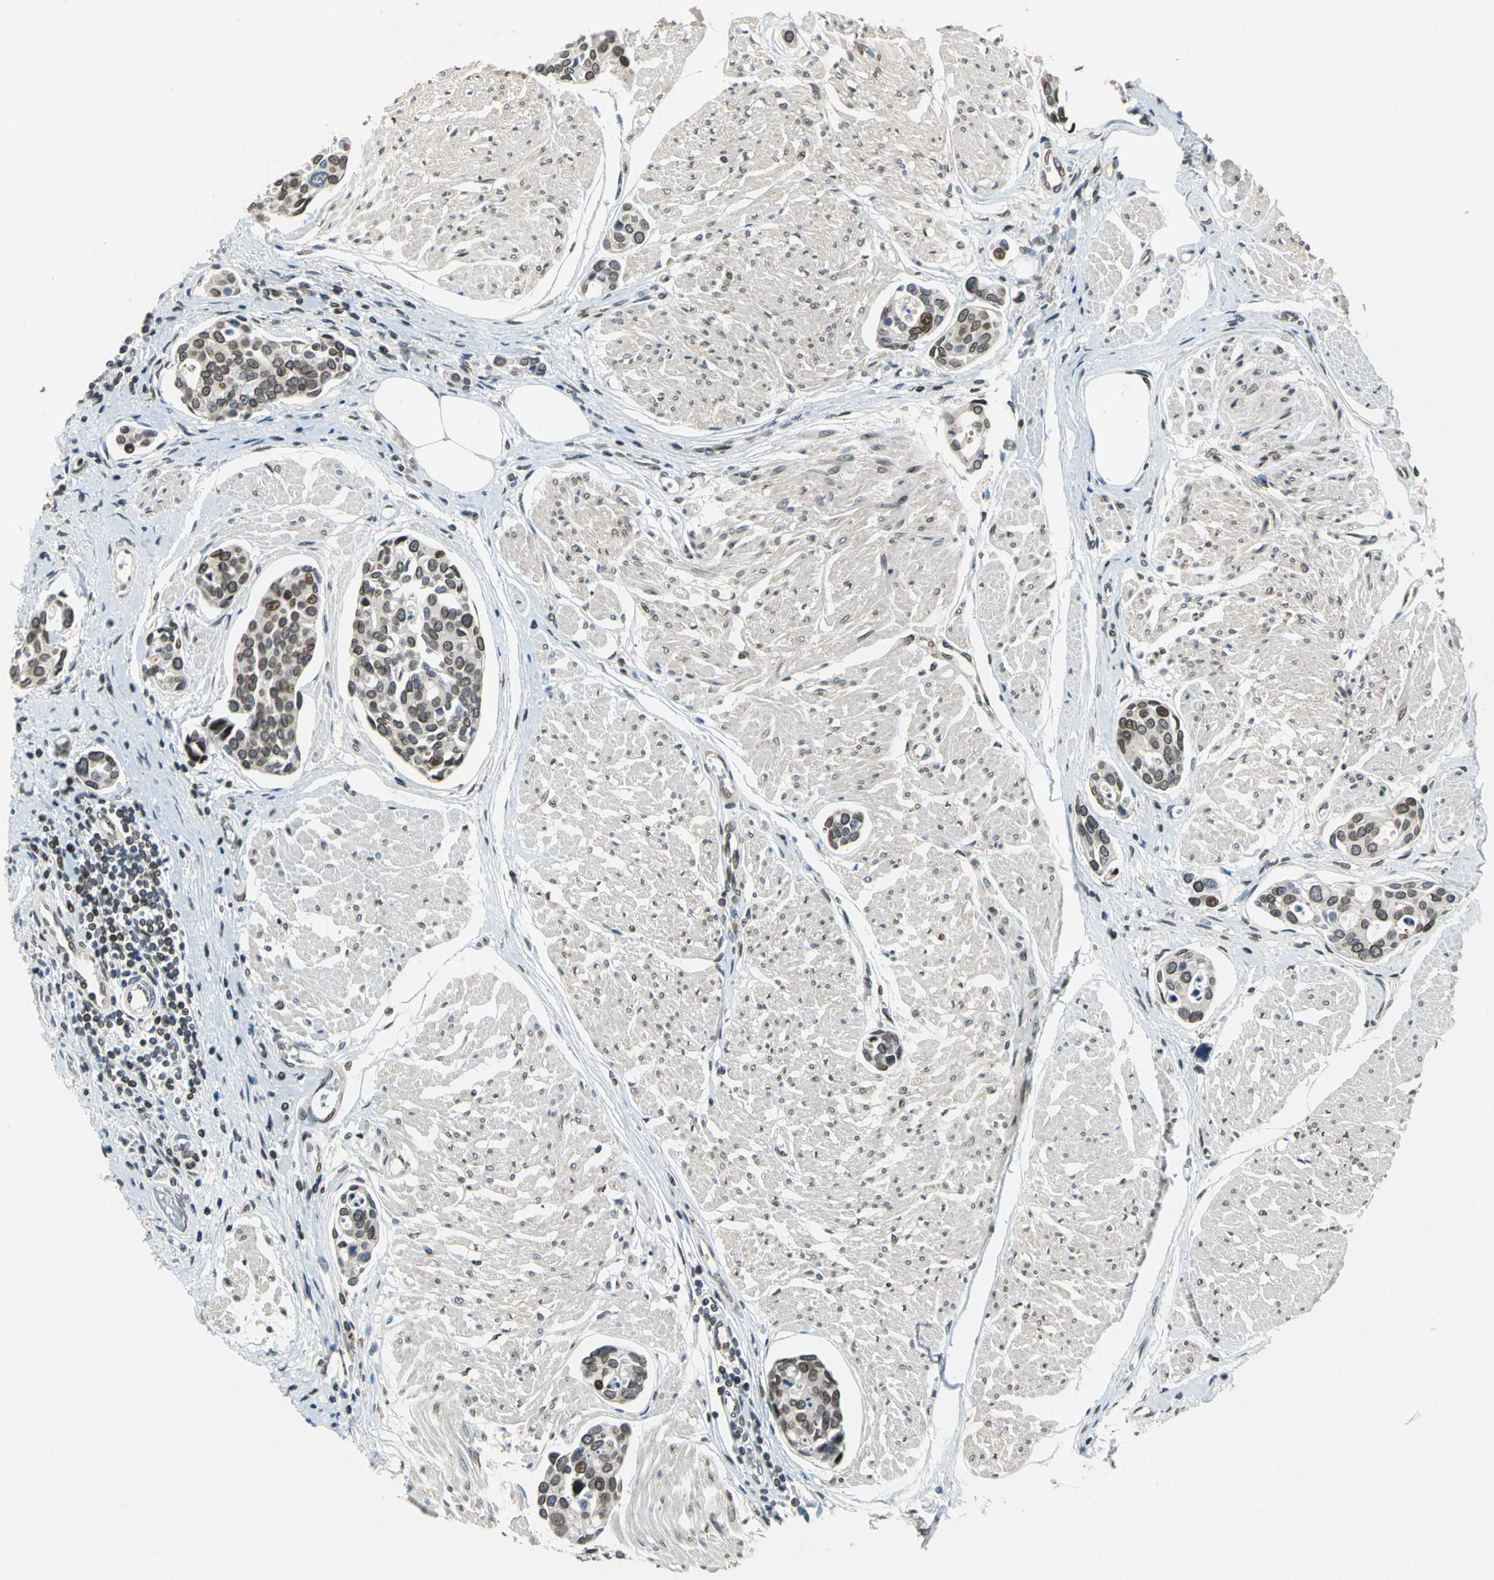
{"staining": {"intensity": "strong", "quantity": "<25%", "location": "cytoplasmic/membranous,nuclear"}, "tissue": "urothelial cancer", "cell_type": "Tumor cells", "image_type": "cancer", "snomed": [{"axis": "morphology", "description": "Urothelial carcinoma, High grade"}, {"axis": "topography", "description": "Urinary bladder"}], "caption": "The micrograph displays staining of urothelial cancer, revealing strong cytoplasmic/membranous and nuclear protein expression (brown color) within tumor cells.", "gene": "BRIP1", "patient": {"sex": "male", "age": 78}}